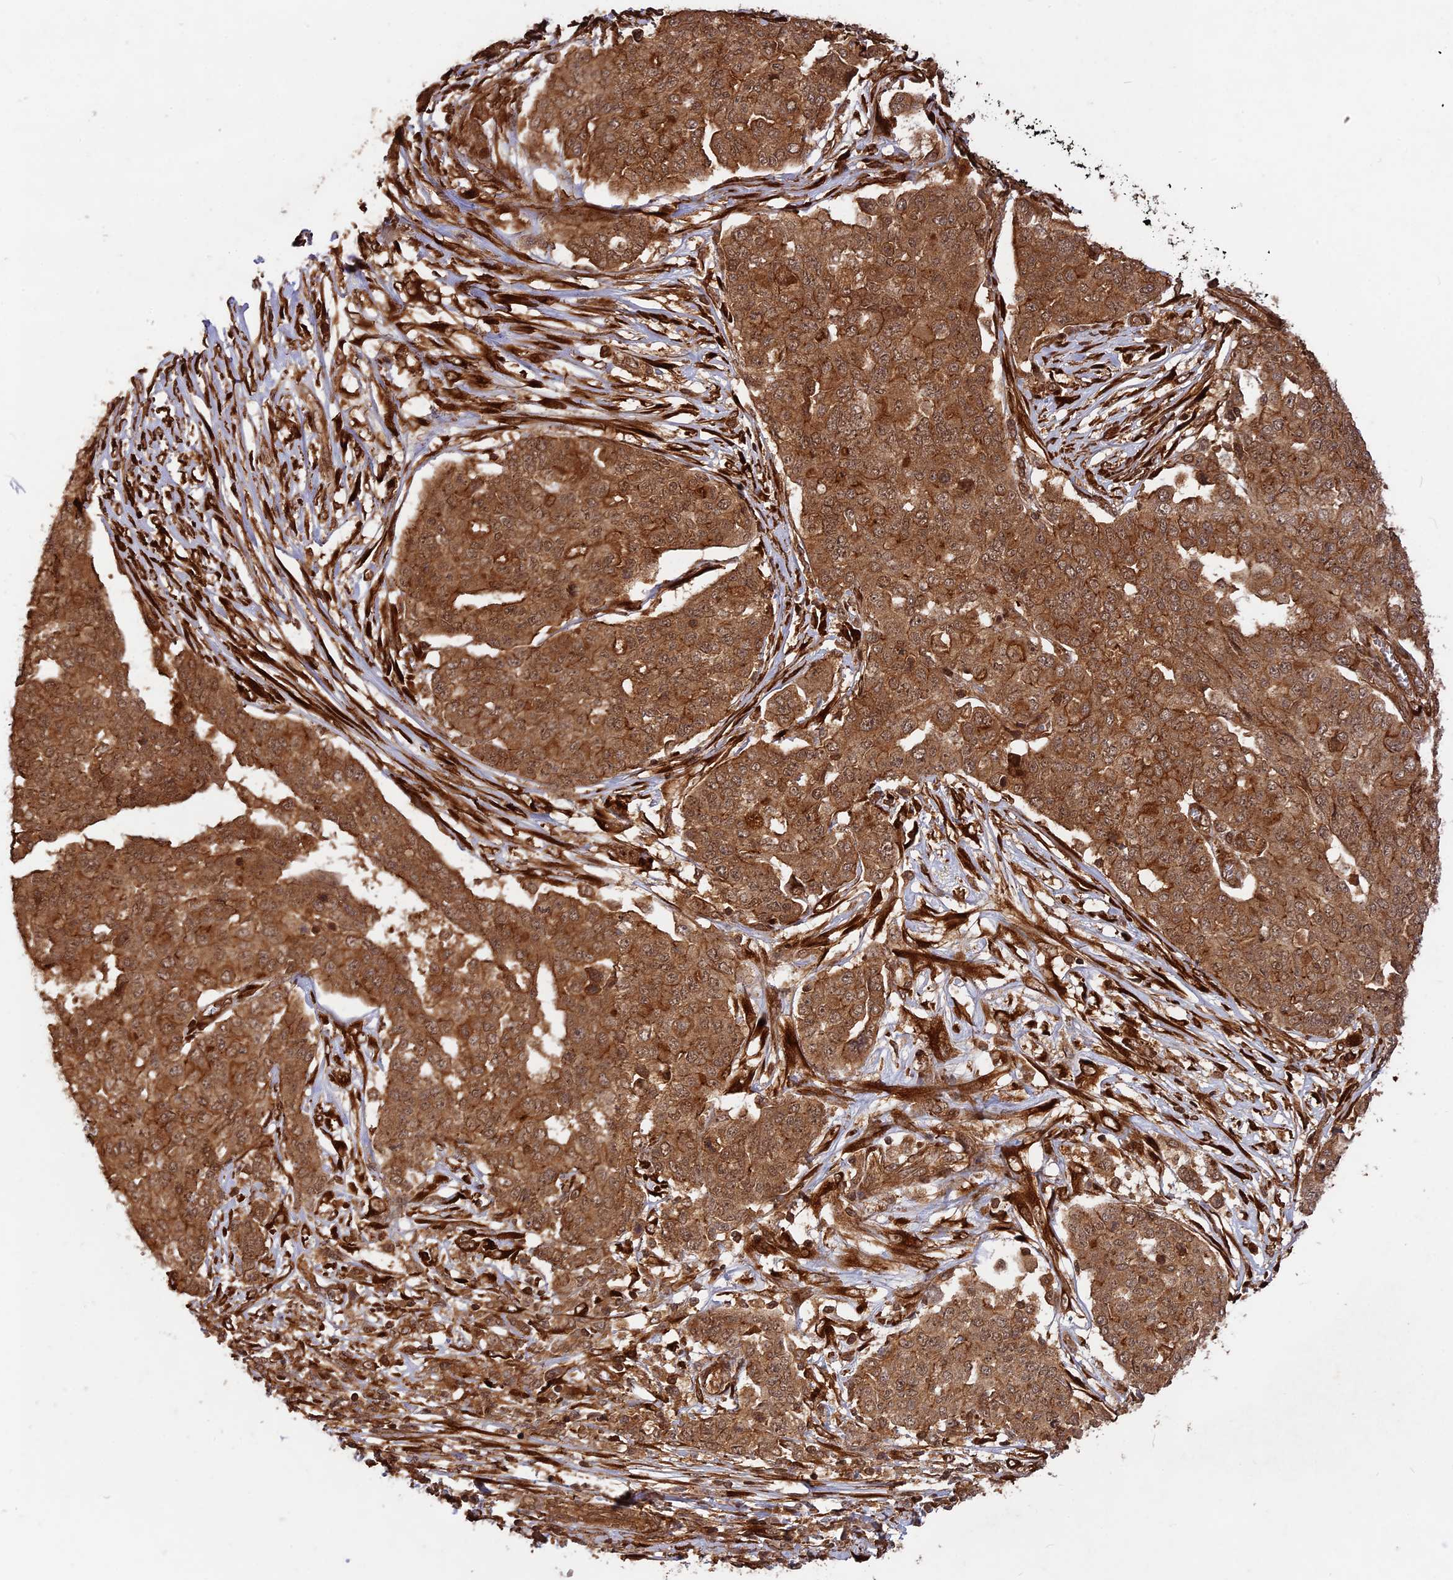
{"staining": {"intensity": "moderate", "quantity": ">75%", "location": "cytoplasmic/membranous"}, "tissue": "ovarian cancer", "cell_type": "Tumor cells", "image_type": "cancer", "snomed": [{"axis": "morphology", "description": "Cystadenocarcinoma, serous, NOS"}, {"axis": "topography", "description": "Soft tissue"}, {"axis": "topography", "description": "Ovary"}], "caption": "Ovarian cancer (serous cystadenocarcinoma) stained with DAB immunohistochemistry demonstrates medium levels of moderate cytoplasmic/membranous positivity in approximately >75% of tumor cells.", "gene": "CCDC174", "patient": {"sex": "female", "age": 57}}